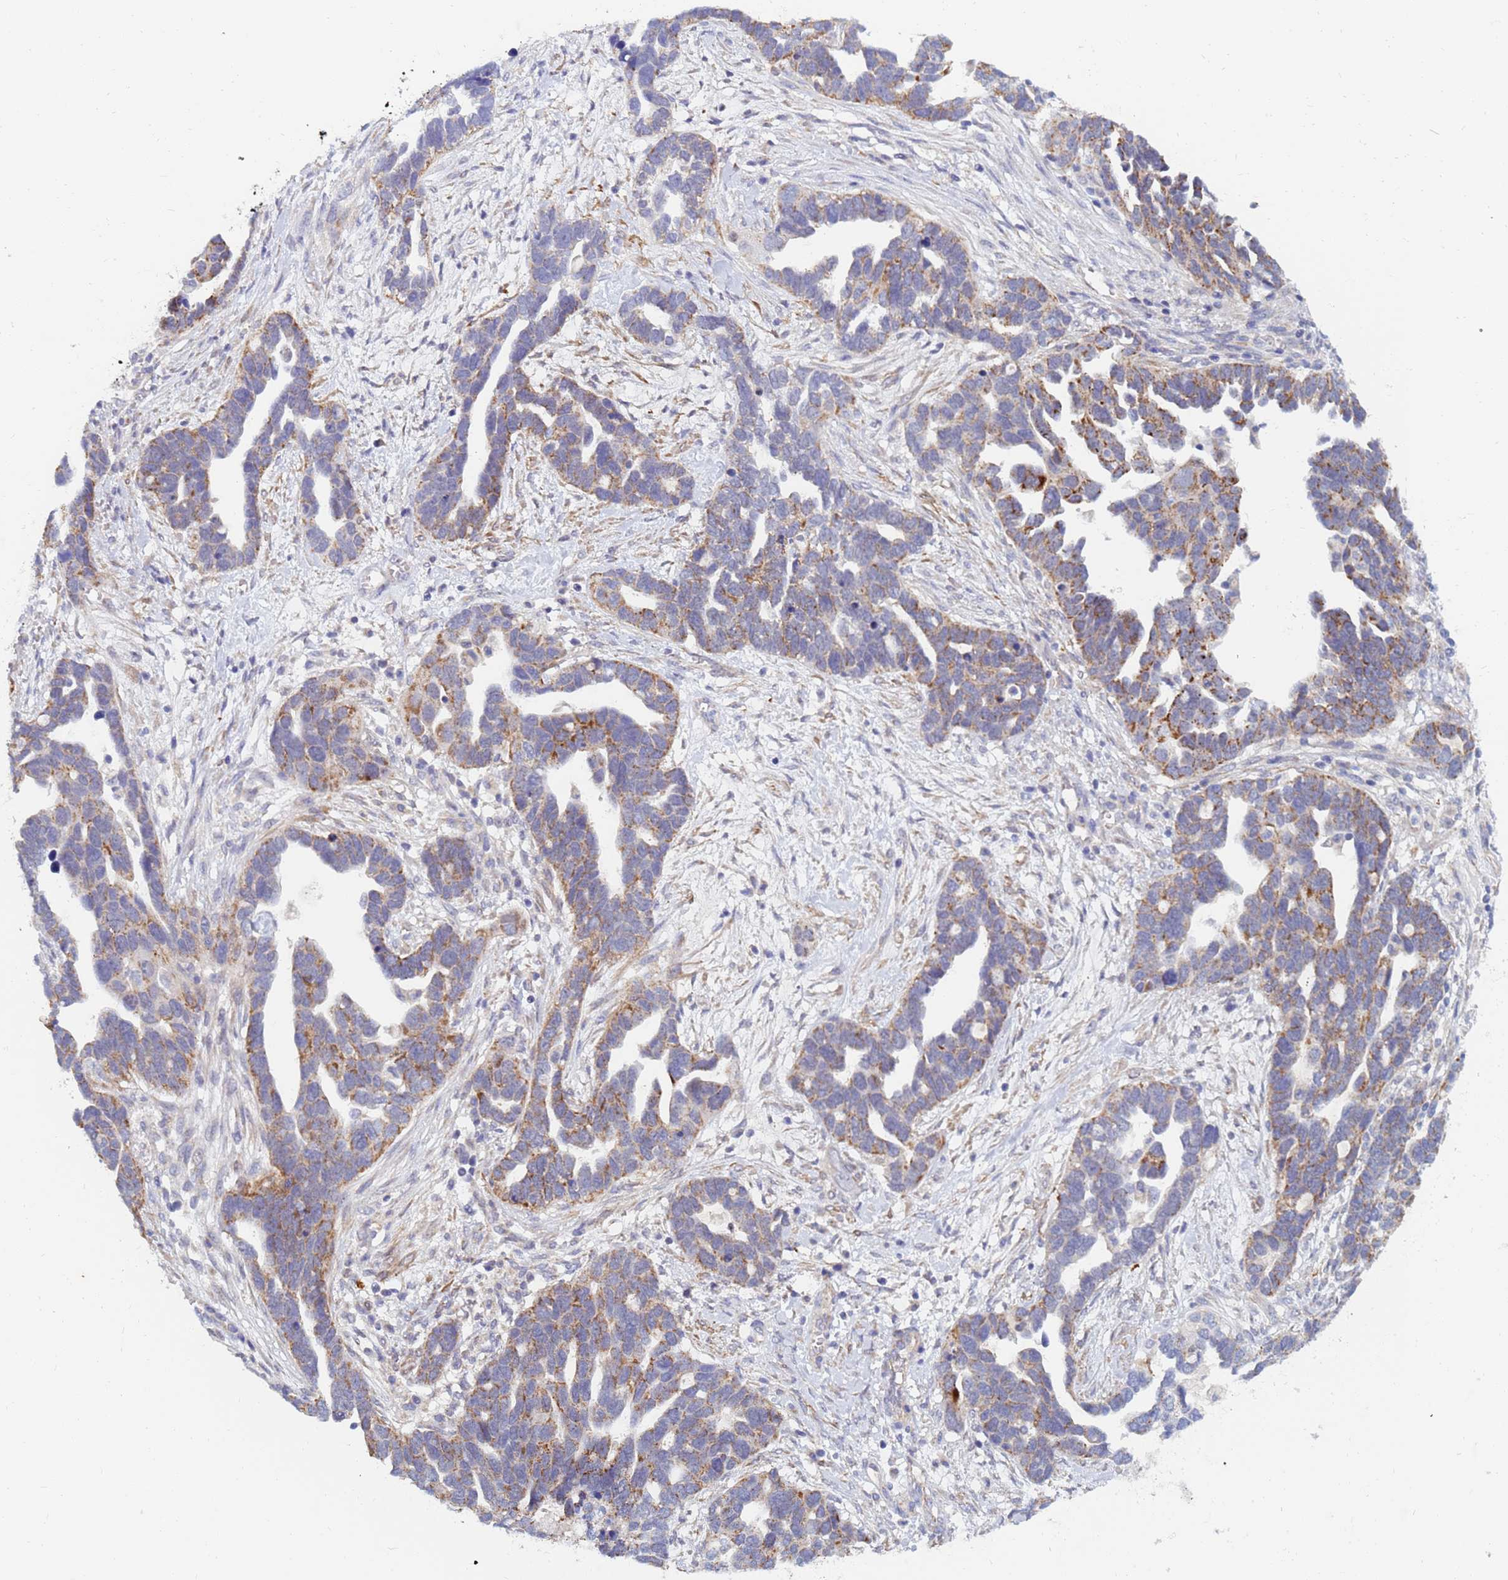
{"staining": {"intensity": "moderate", "quantity": "25%-75%", "location": "cytoplasmic/membranous"}, "tissue": "ovarian cancer", "cell_type": "Tumor cells", "image_type": "cancer", "snomed": [{"axis": "morphology", "description": "Cystadenocarcinoma, serous, NOS"}, {"axis": "topography", "description": "Ovary"}], "caption": "Immunohistochemistry (IHC) histopathology image of neoplastic tissue: serous cystadenocarcinoma (ovarian) stained using IHC reveals medium levels of moderate protein expression localized specifically in the cytoplasmic/membranous of tumor cells, appearing as a cytoplasmic/membranous brown color.", "gene": "SDR39U1", "patient": {"sex": "female", "age": 54}}